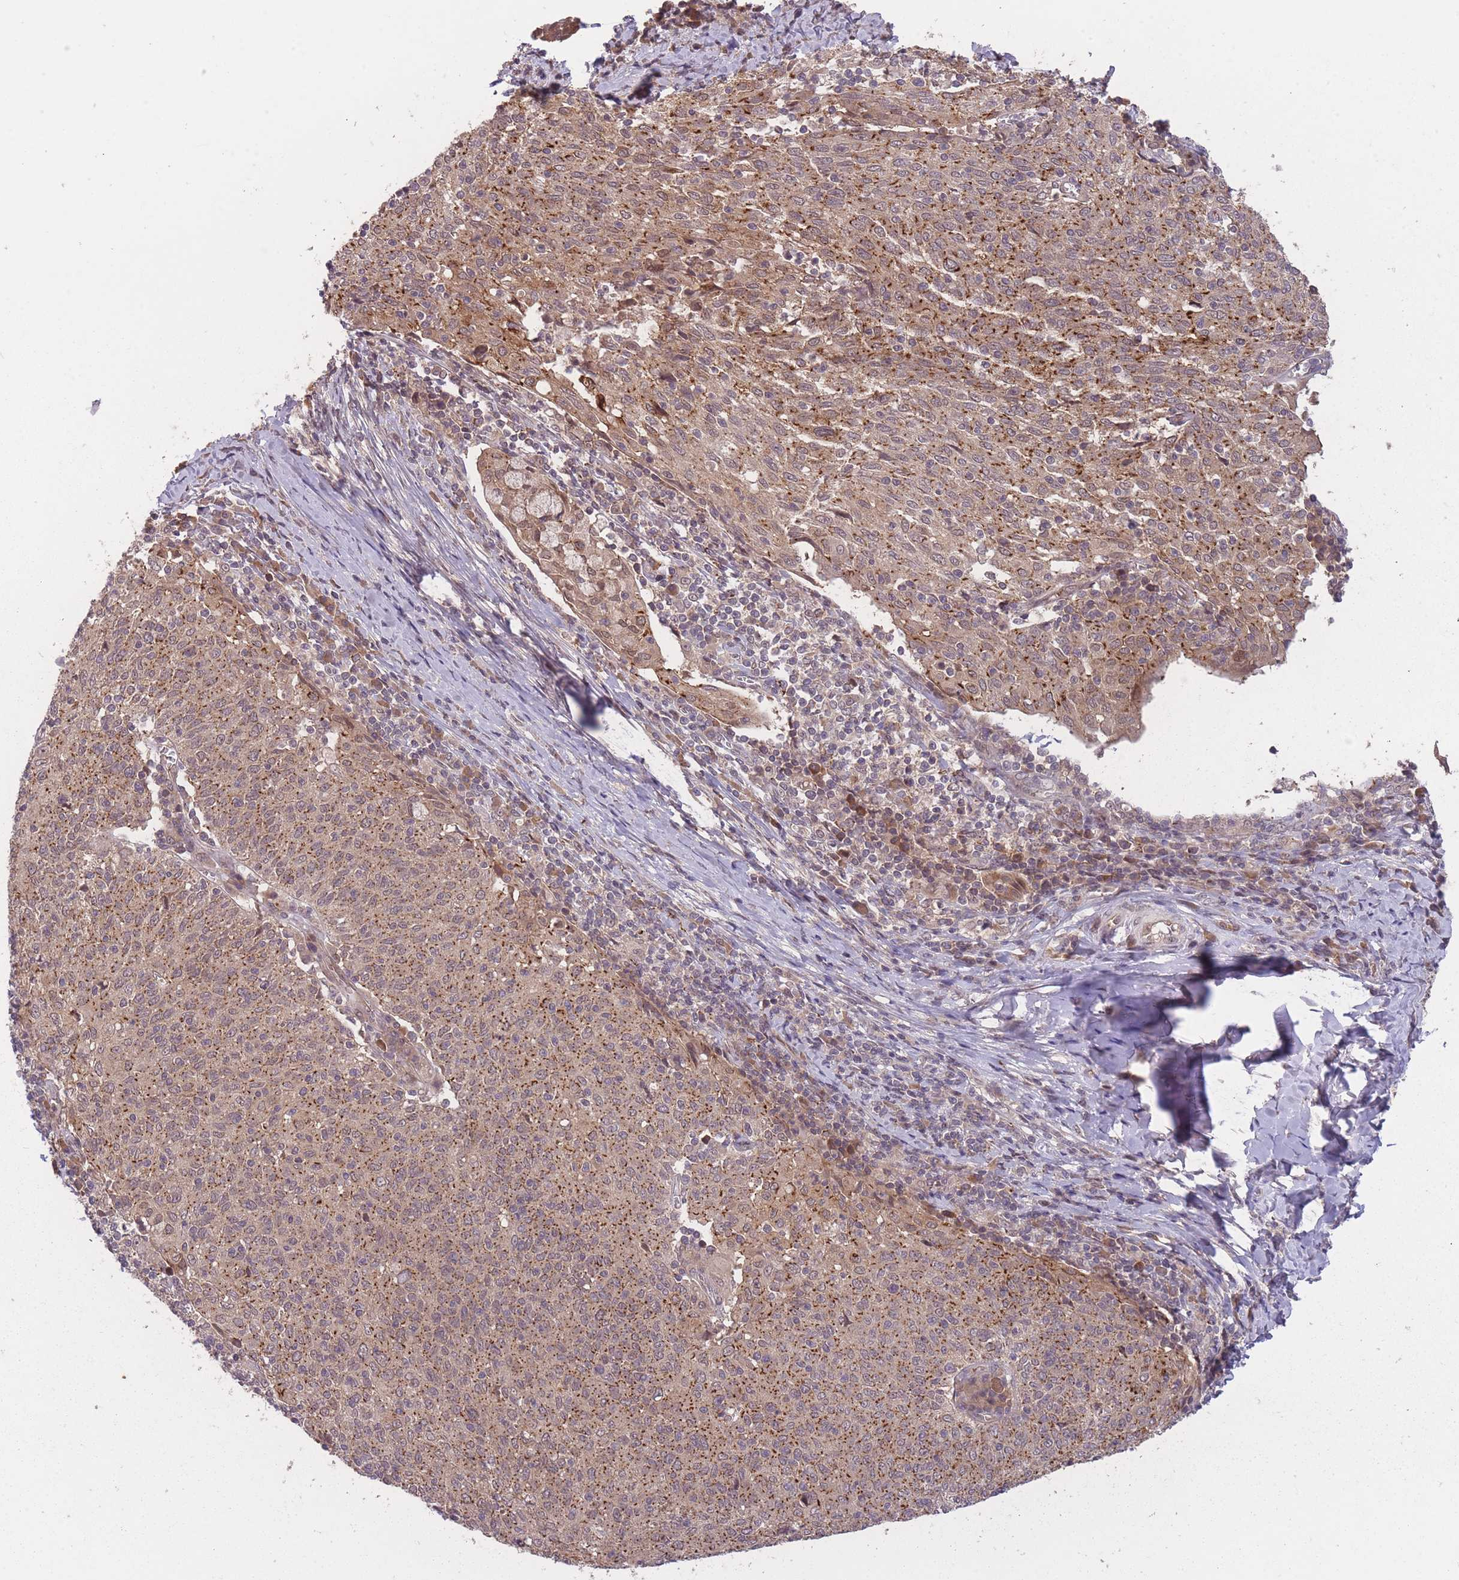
{"staining": {"intensity": "strong", "quantity": ">75%", "location": "cytoplasmic/membranous"}, "tissue": "cervical cancer", "cell_type": "Tumor cells", "image_type": "cancer", "snomed": [{"axis": "morphology", "description": "Squamous cell carcinoma, NOS"}, {"axis": "topography", "description": "Cervix"}], "caption": "Protein staining demonstrates strong cytoplasmic/membranous staining in about >75% of tumor cells in squamous cell carcinoma (cervical).", "gene": "SECTM1", "patient": {"sex": "female", "age": 52}}